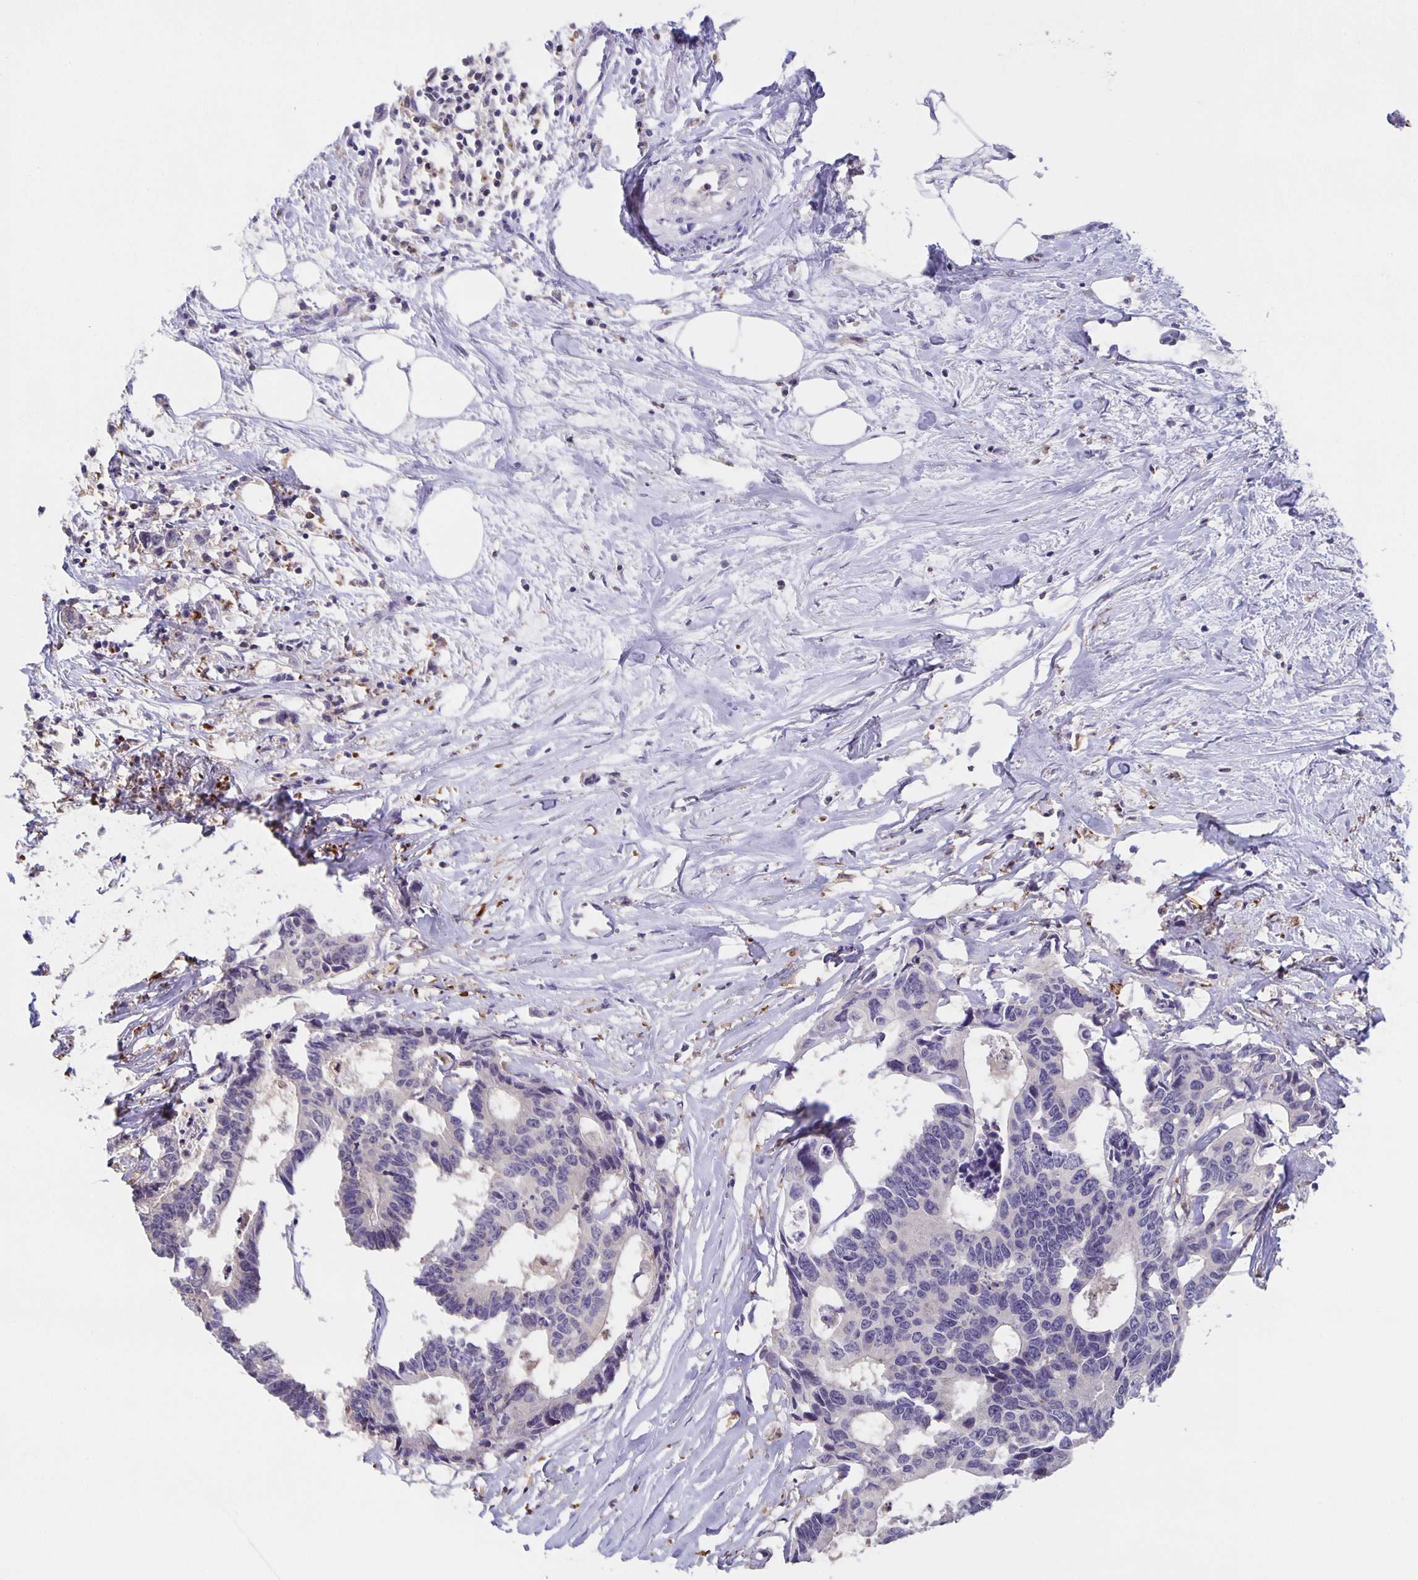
{"staining": {"intensity": "negative", "quantity": "none", "location": "none"}, "tissue": "colorectal cancer", "cell_type": "Tumor cells", "image_type": "cancer", "snomed": [{"axis": "morphology", "description": "Adenocarcinoma, NOS"}, {"axis": "topography", "description": "Rectum"}], "caption": "A high-resolution photomicrograph shows immunohistochemistry (IHC) staining of colorectal cancer, which demonstrates no significant positivity in tumor cells.", "gene": "MARCHF6", "patient": {"sex": "male", "age": 57}}